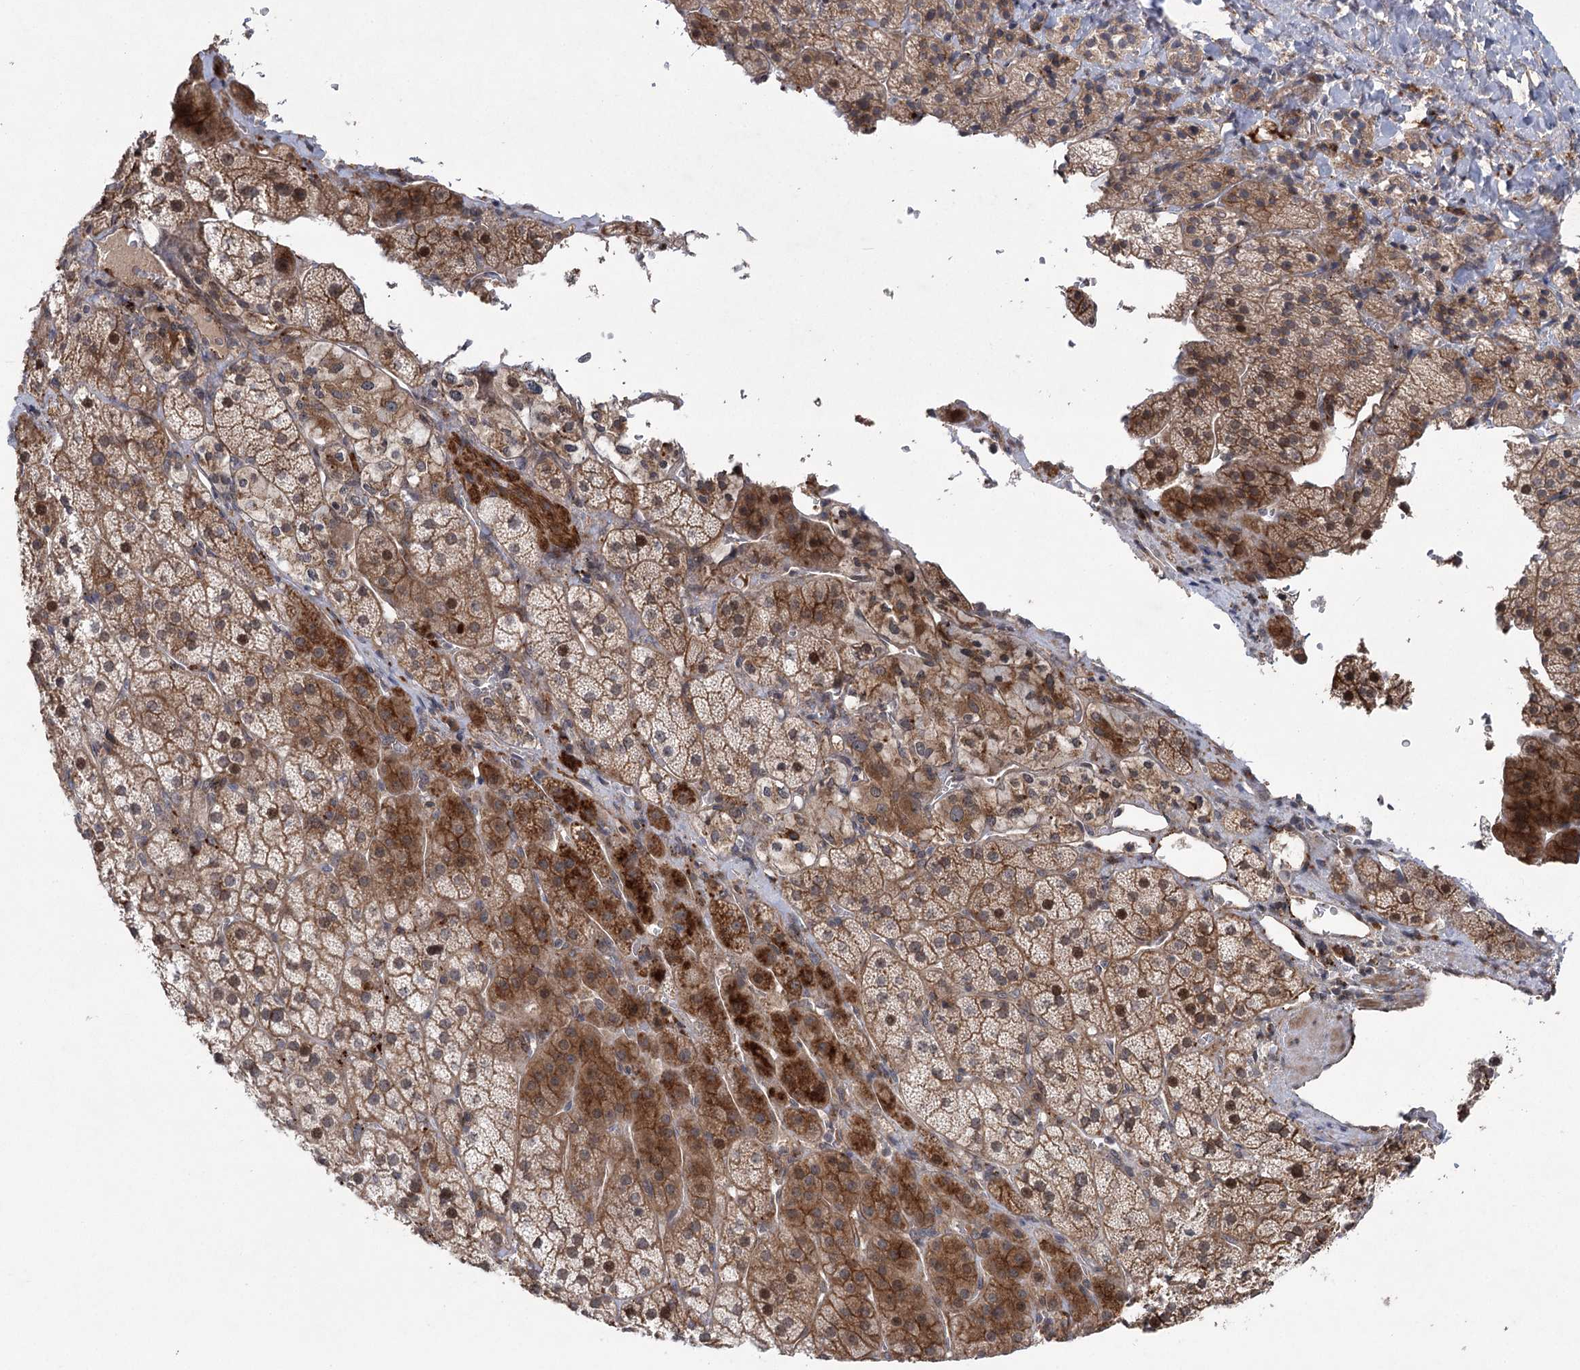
{"staining": {"intensity": "moderate", "quantity": "25%-75%", "location": "cytoplasmic/membranous"}, "tissue": "adrenal gland", "cell_type": "Glandular cells", "image_type": "normal", "snomed": [{"axis": "morphology", "description": "Normal tissue, NOS"}, {"axis": "topography", "description": "Adrenal gland"}], "caption": "A high-resolution photomicrograph shows IHC staining of normal adrenal gland, which displays moderate cytoplasmic/membranous expression in about 25%-75% of glandular cells. The protein of interest is stained brown, and the nuclei are stained in blue (DAB IHC with brightfield microscopy, high magnification).", "gene": "METTL24", "patient": {"sex": "female", "age": 44}}